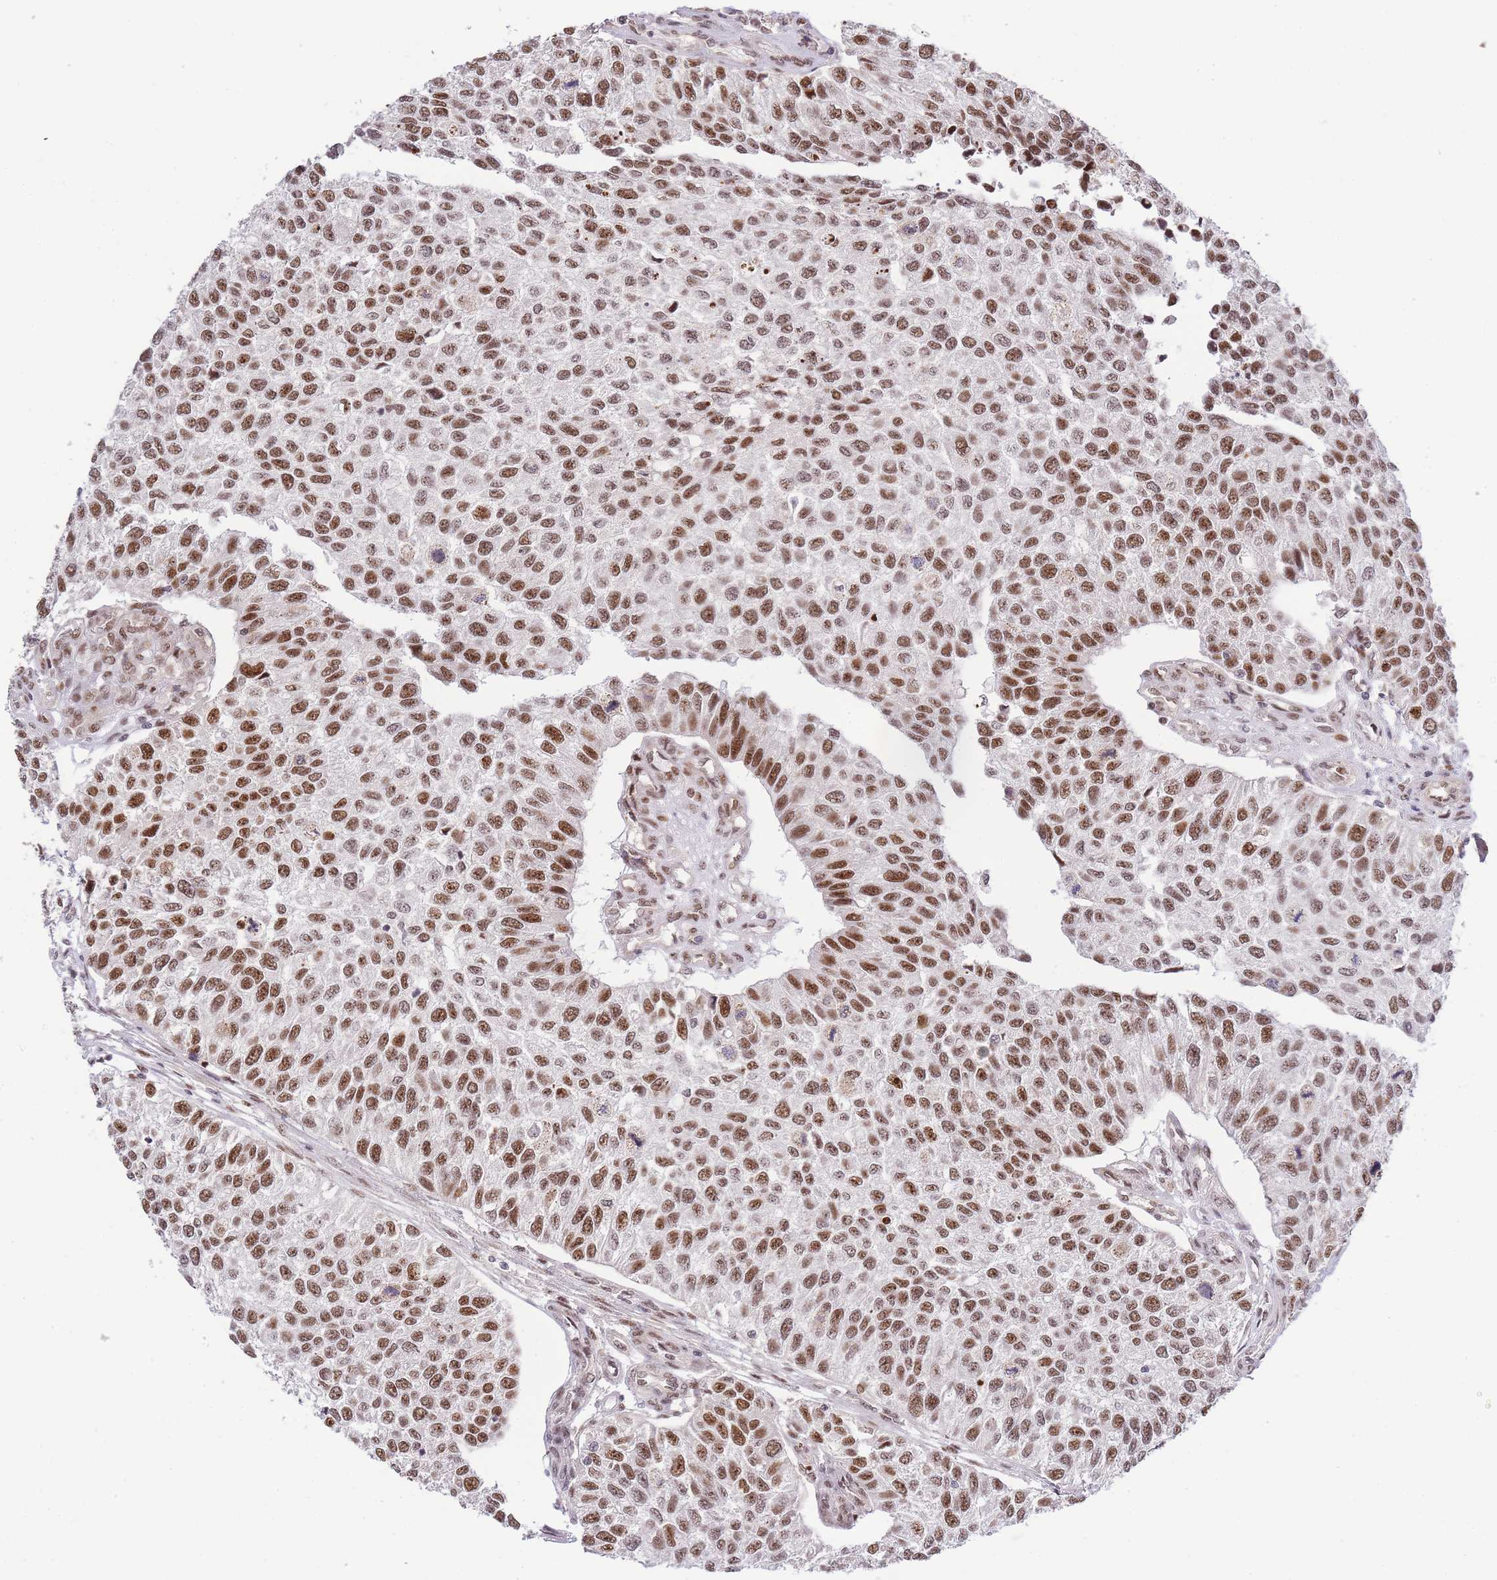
{"staining": {"intensity": "strong", "quantity": ">75%", "location": "nuclear"}, "tissue": "urothelial cancer", "cell_type": "Tumor cells", "image_type": "cancer", "snomed": [{"axis": "morphology", "description": "Urothelial carcinoma, NOS"}, {"axis": "topography", "description": "Urinary bladder"}], "caption": "Strong nuclear protein expression is appreciated in about >75% of tumor cells in transitional cell carcinoma.", "gene": "PRKDC", "patient": {"sex": "male", "age": 55}}